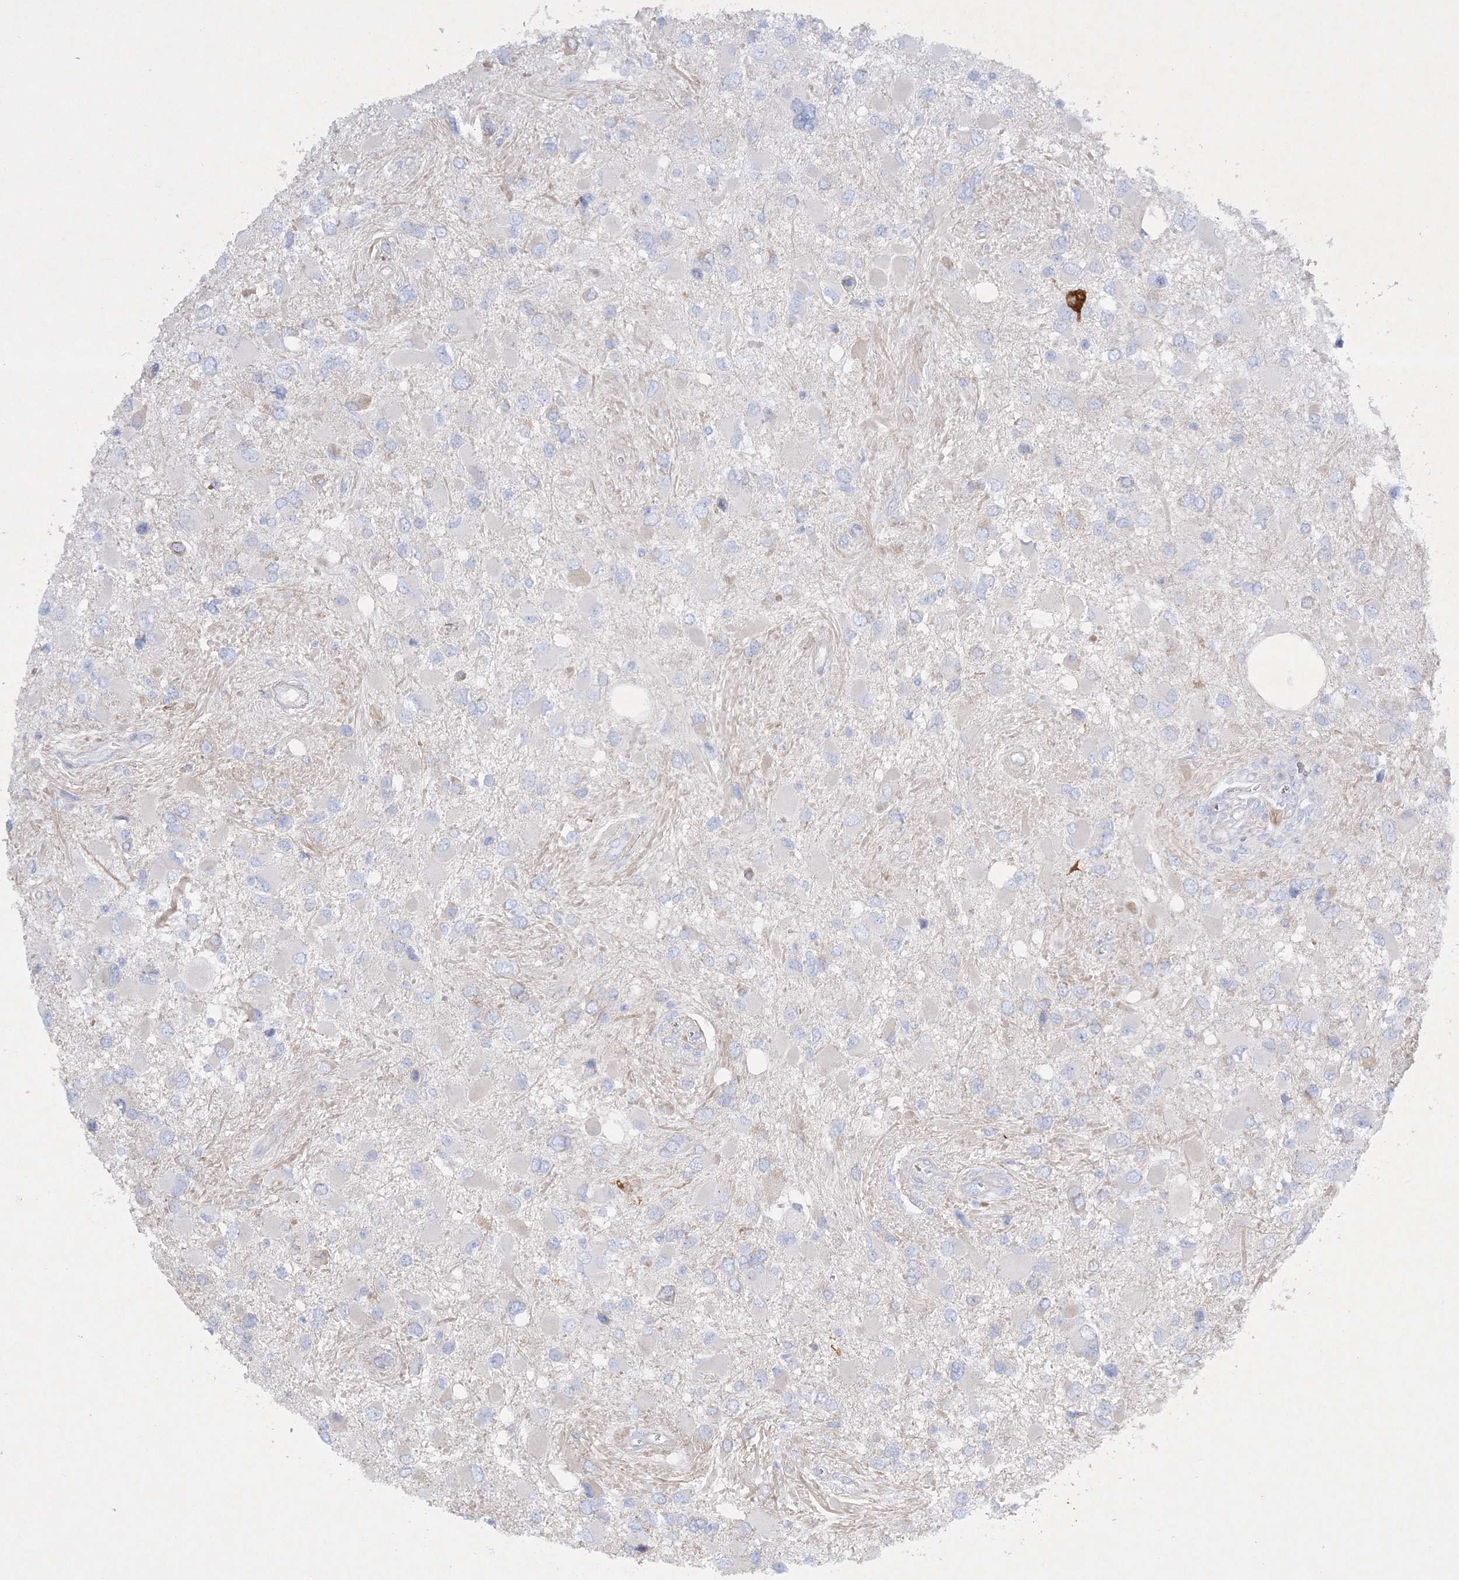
{"staining": {"intensity": "negative", "quantity": "none", "location": "none"}, "tissue": "glioma", "cell_type": "Tumor cells", "image_type": "cancer", "snomed": [{"axis": "morphology", "description": "Glioma, malignant, High grade"}, {"axis": "topography", "description": "Brain"}], "caption": "Protein analysis of malignant glioma (high-grade) displays no significant staining in tumor cells.", "gene": "FARSB", "patient": {"sex": "male", "age": 53}}